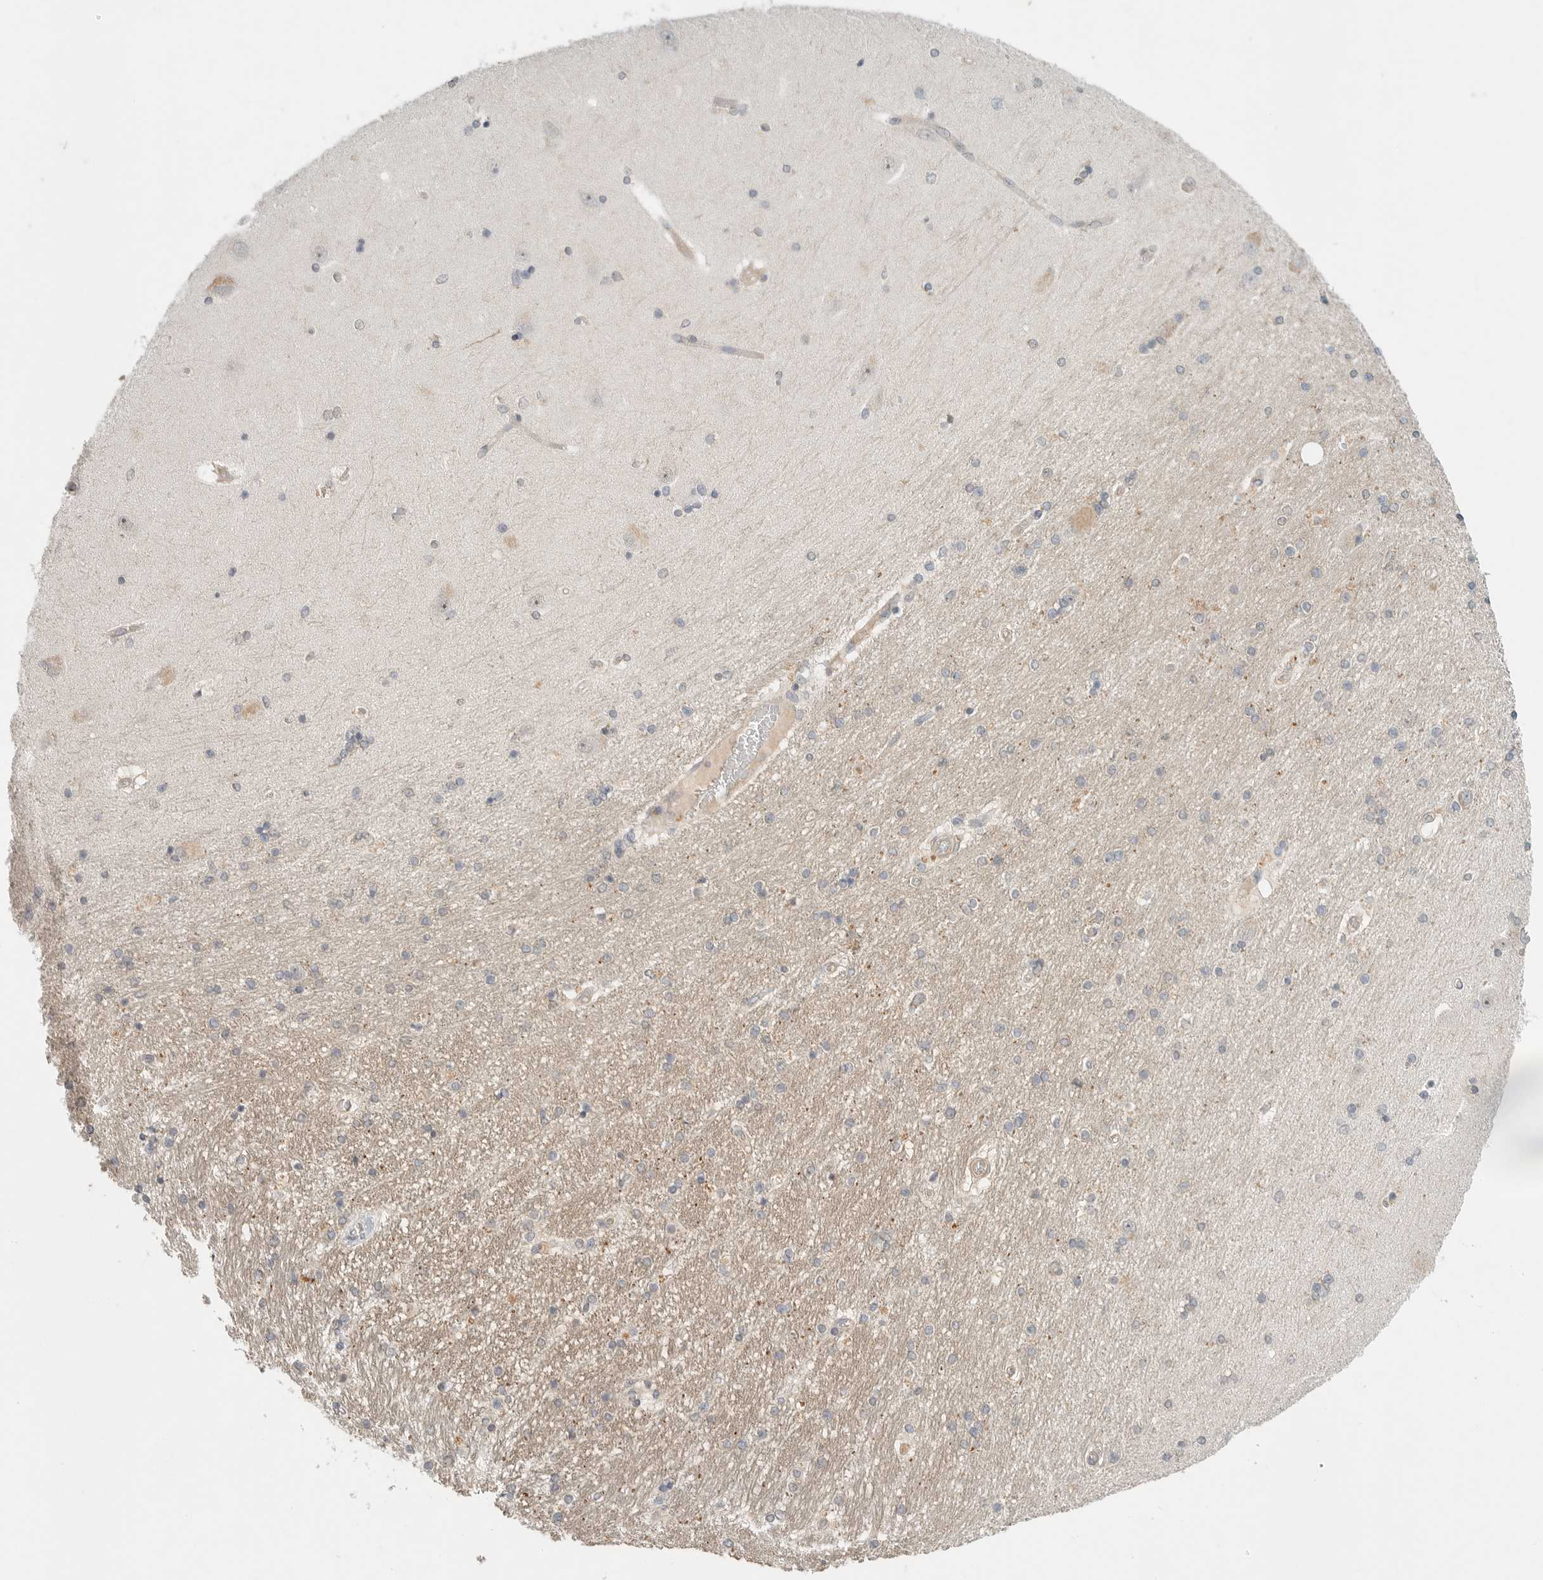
{"staining": {"intensity": "weak", "quantity": "<25%", "location": "cytoplasmic/membranous"}, "tissue": "hippocampus", "cell_type": "Glial cells", "image_type": "normal", "snomed": [{"axis": "morphology", "description": "Normal tissue, NOS"}, {"axis": "topography", "description": "Hippocampus"}], "caption": "This image is of benign hippocampus stained with IHC to label a protein in brown with the nuclei are counter-stained blue. There is no staining in glial cells. Brightfield microscopy of immunohistochemistry (IHC) stained with DAB (3,3'-diaminobenzidine) (brown) and hematoxylin (blue), captured at high magnification.", "gene": "HDAC6", "patient": {"sex": "female", "age": 54}}